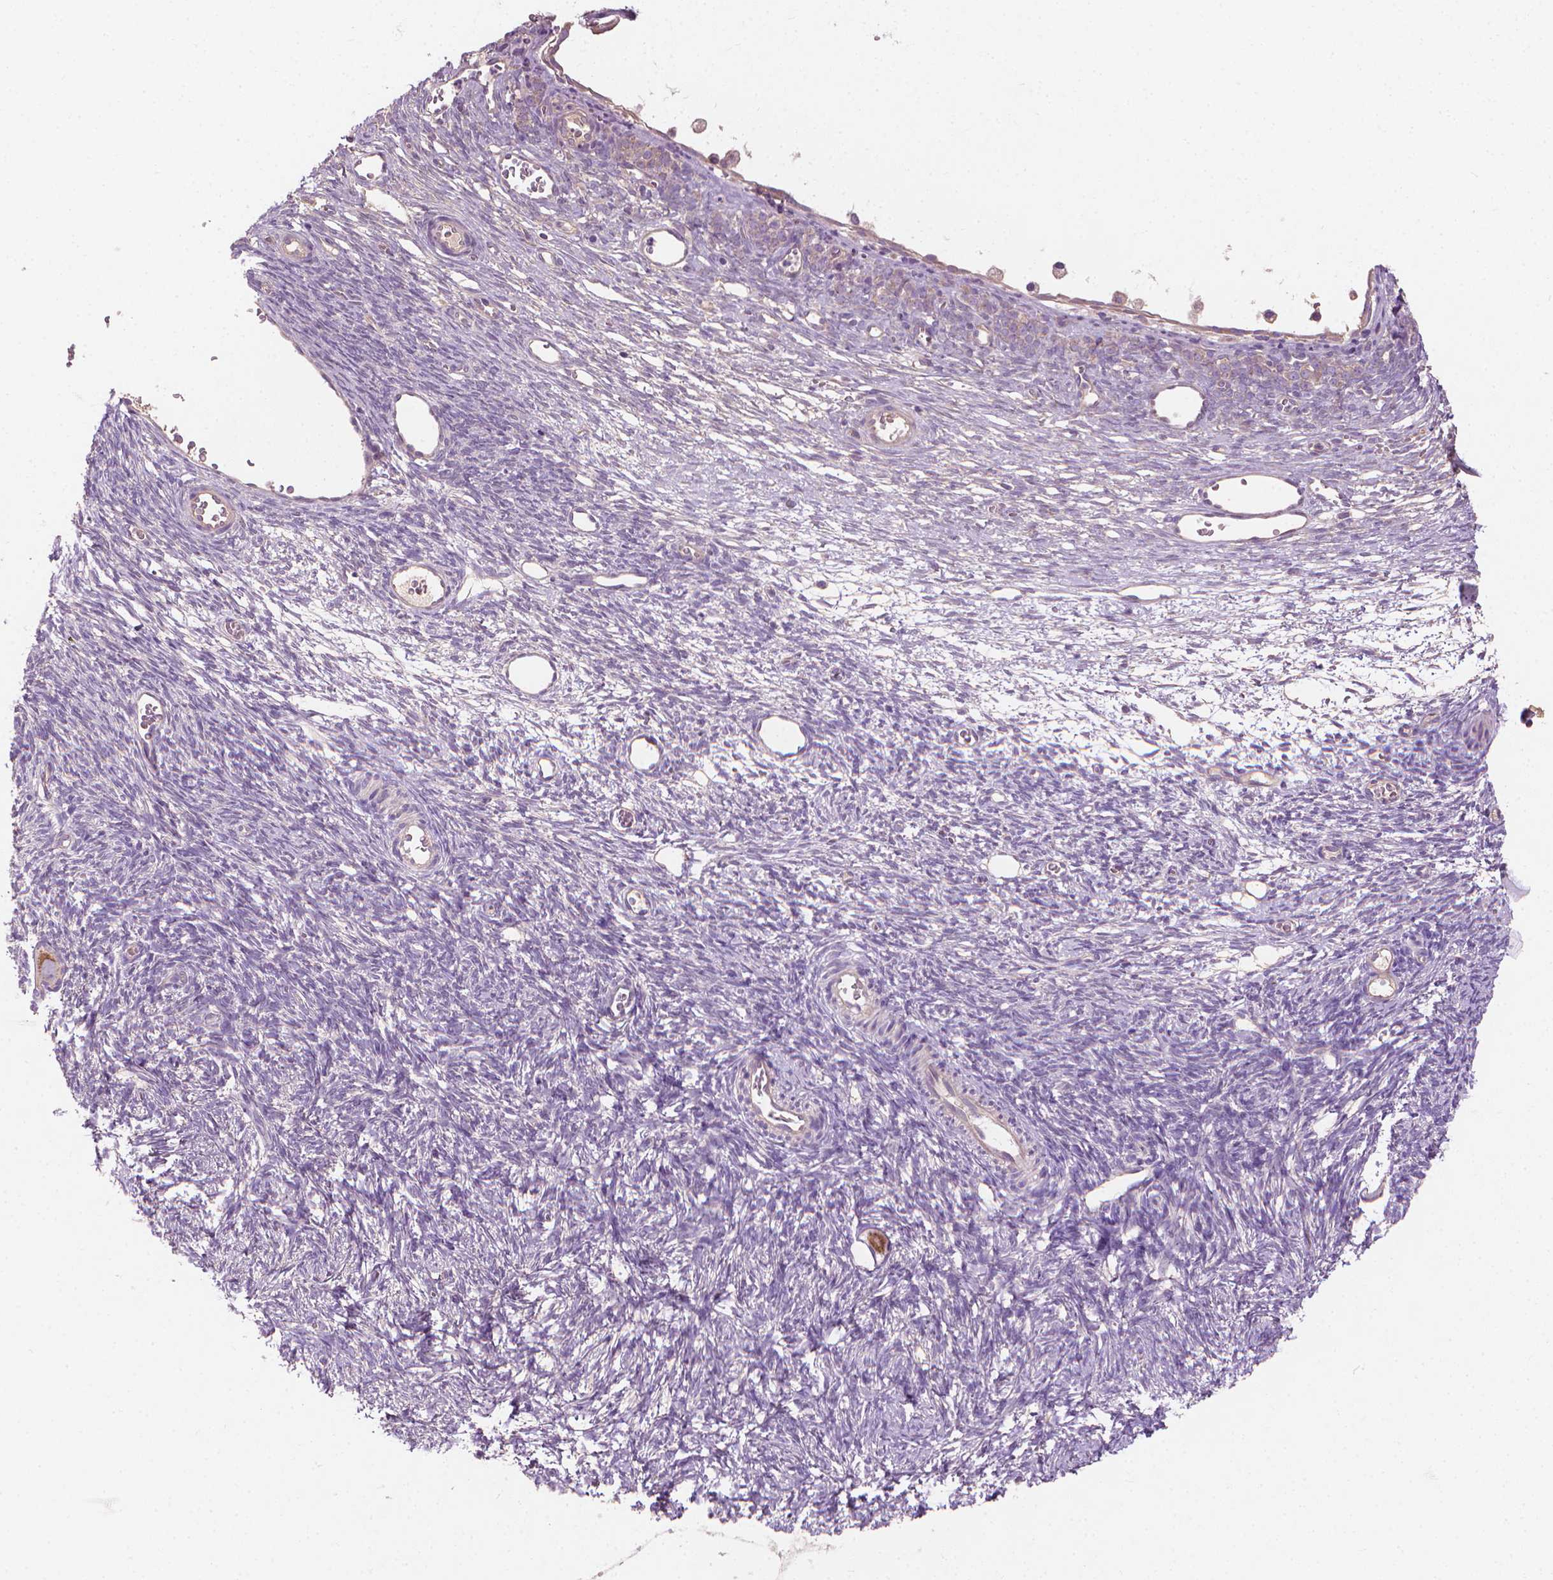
{"staining": {"intensity": "moderate", "quantity": ">75%", "location": "cytoplasmic/membranous"}, "tissue": "ovary", "cell_type": "Follicle cells", "image_type": "normal", "snomed": [{"axis": "morphology", "description": "Normal tissue, NOS"}, {"axis": "topography", "description": "Ovary"}], "caption": "Unremarkable ovary was stained to show a protein in brown. There is medium levels of moderate cytoplasmic/membranous positivity in approximately >75% of follicle cells. The staining was performed using DAB (3,3'-diaminobenzidine) to visualize the protein expression in brown, while the nuclei were stained in blue with hematoxylin (Magnification: 20x).", "gene": "RIIAD1", "patient": {"sex": "female", "age": 34}}